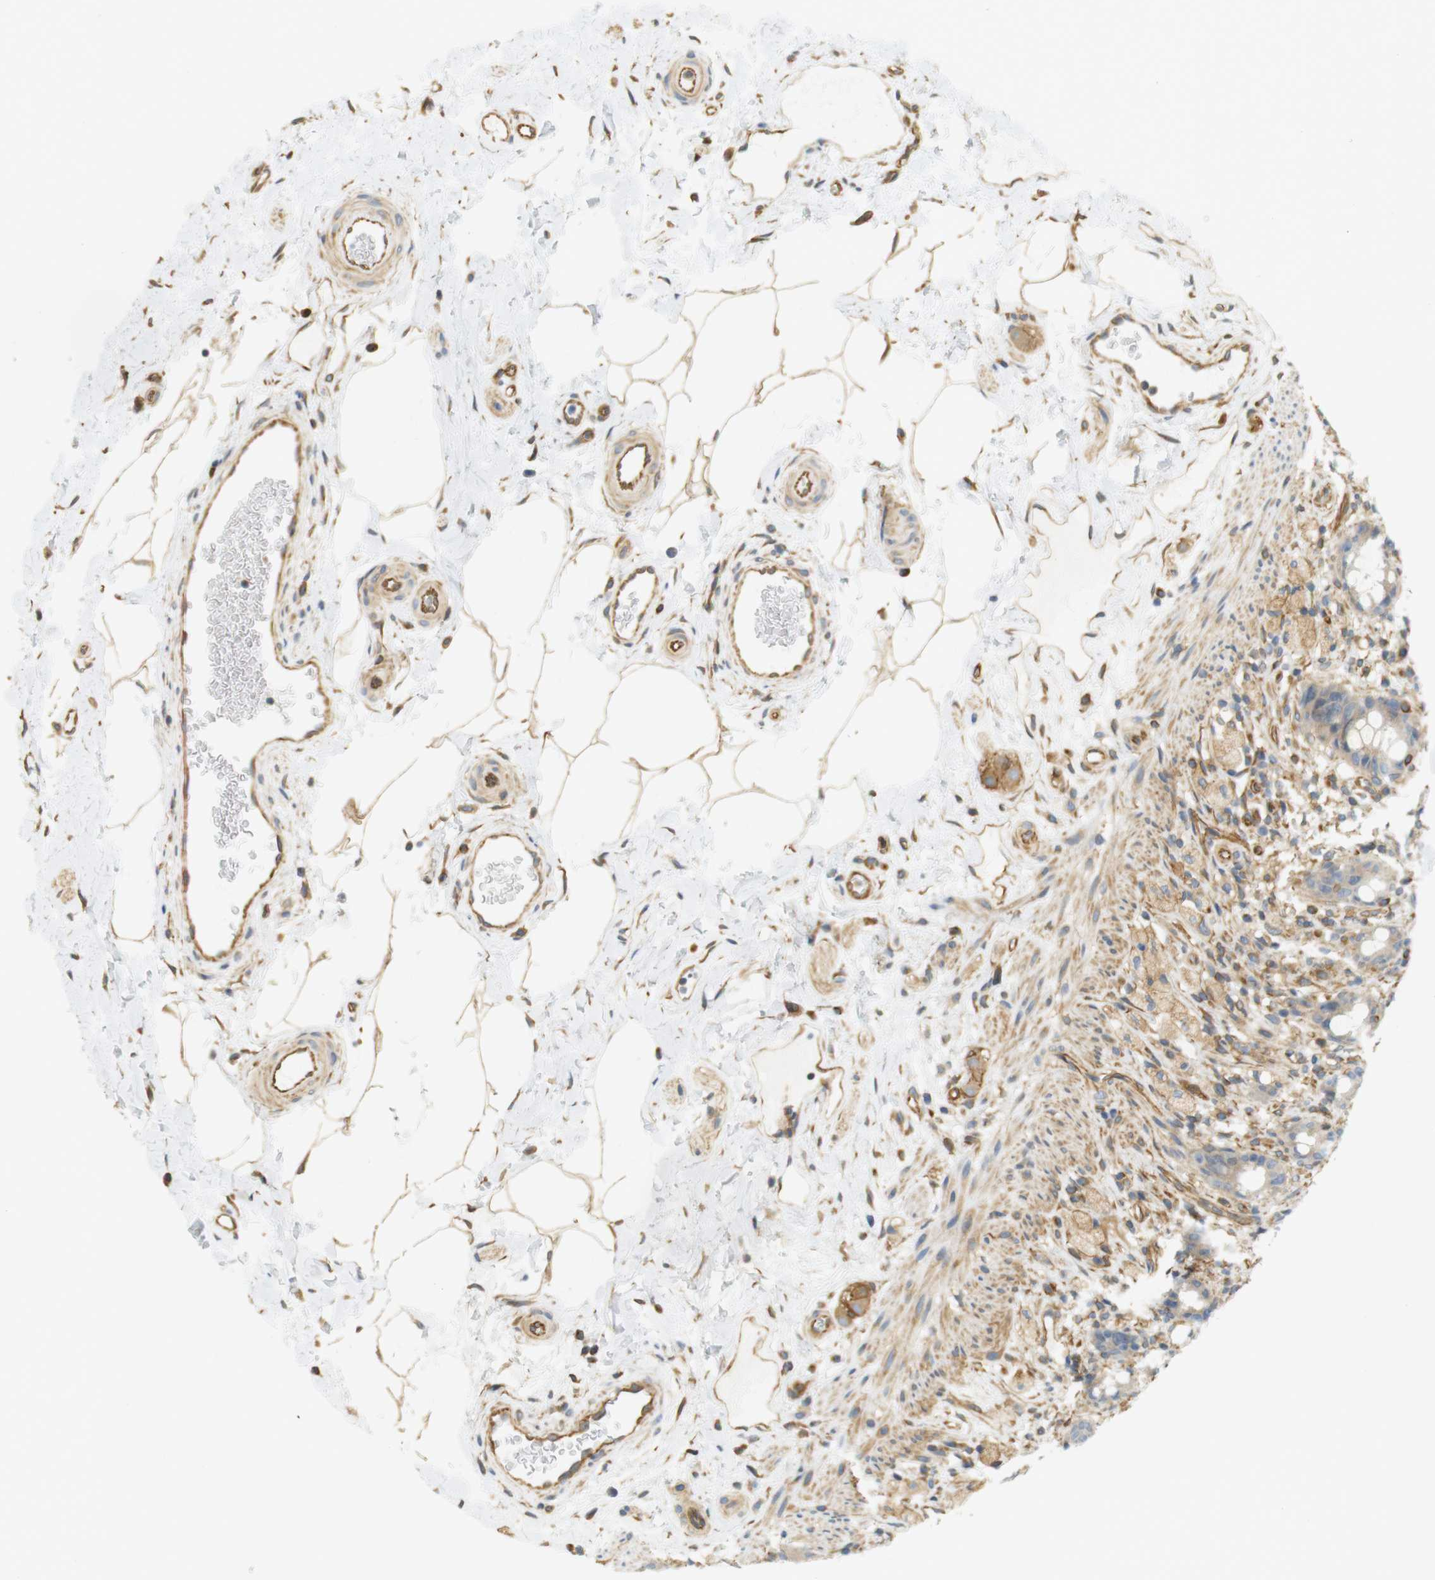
{"staining": {"intensity": "weak", "quantity": "<25%", "location": "cytoplasmic/membranous"}, "tissue": "rectum", "cell_type": "Glandular cells", "image_type": "normal", "snomed": [{"axis": "morphology", "description": "Normal tissue, NOS"}, {"axis": "topography", "description": "Rectum"}], "caption": "High power microscopy histopathology image of an IHC histopathology image of normal rectum, revealing no significant positivity in glandular cells.", "gene": "CYTH3", "patient": {"sex": "male", "age": 44}}